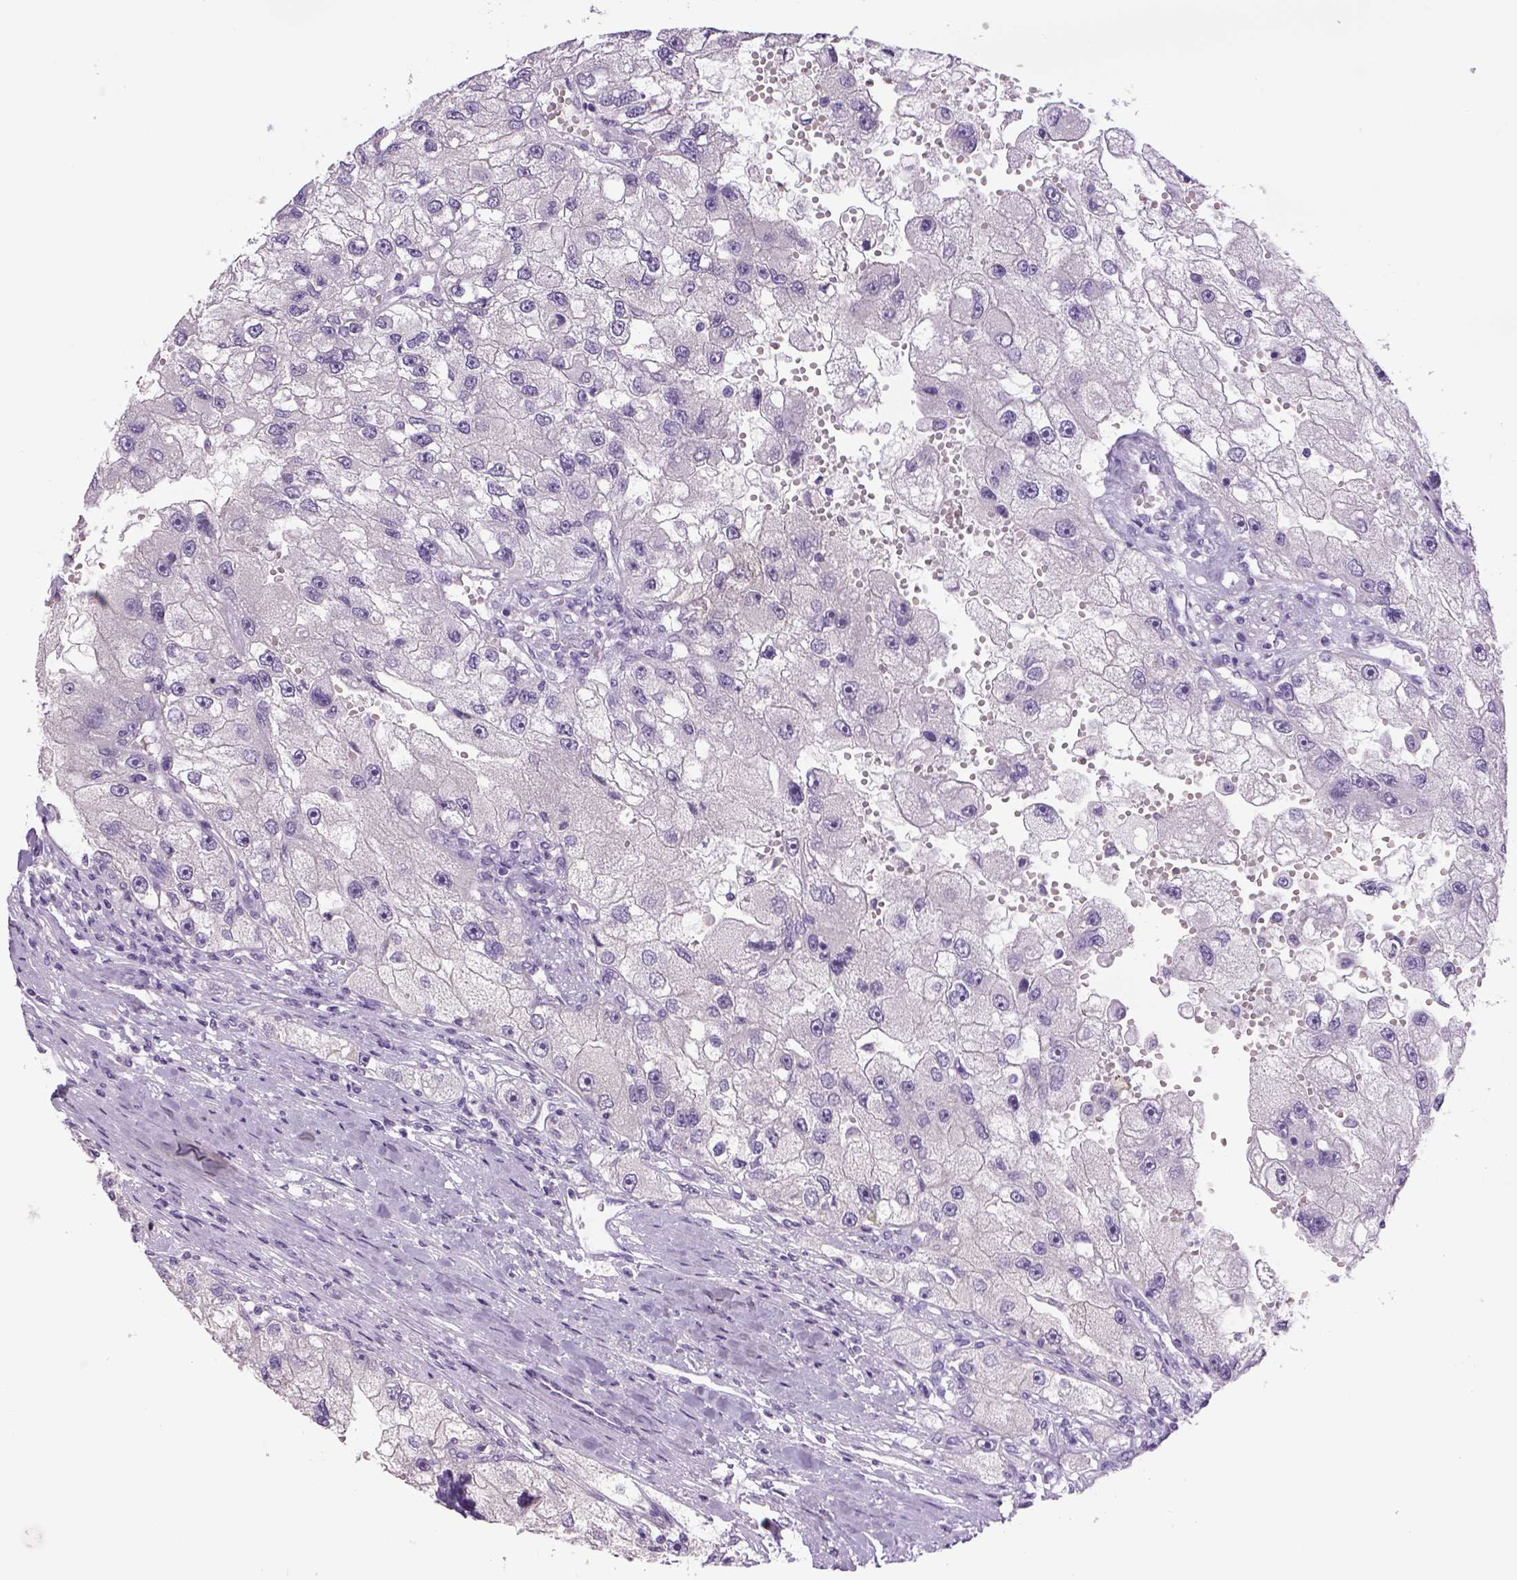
{"staining": {"intensity": "negative", "quantity": "none", "location": "none"}, "tissue": "renal cancer", "cell_type": "Tumor cells", "image_type": "cancer", "snomed": [{"axis": "morphology", "description": "Adenocarcinoma, NOS"}, {"axis": "topography", "description": "Kidney"}], "caption": "This is an immunohistochemistry (IHC) micrograph of human adenocarcinoma (renal). There is no staining in tumor cells.", "gene": "DBH", "patient": {"sex": "male", "age": 63}}